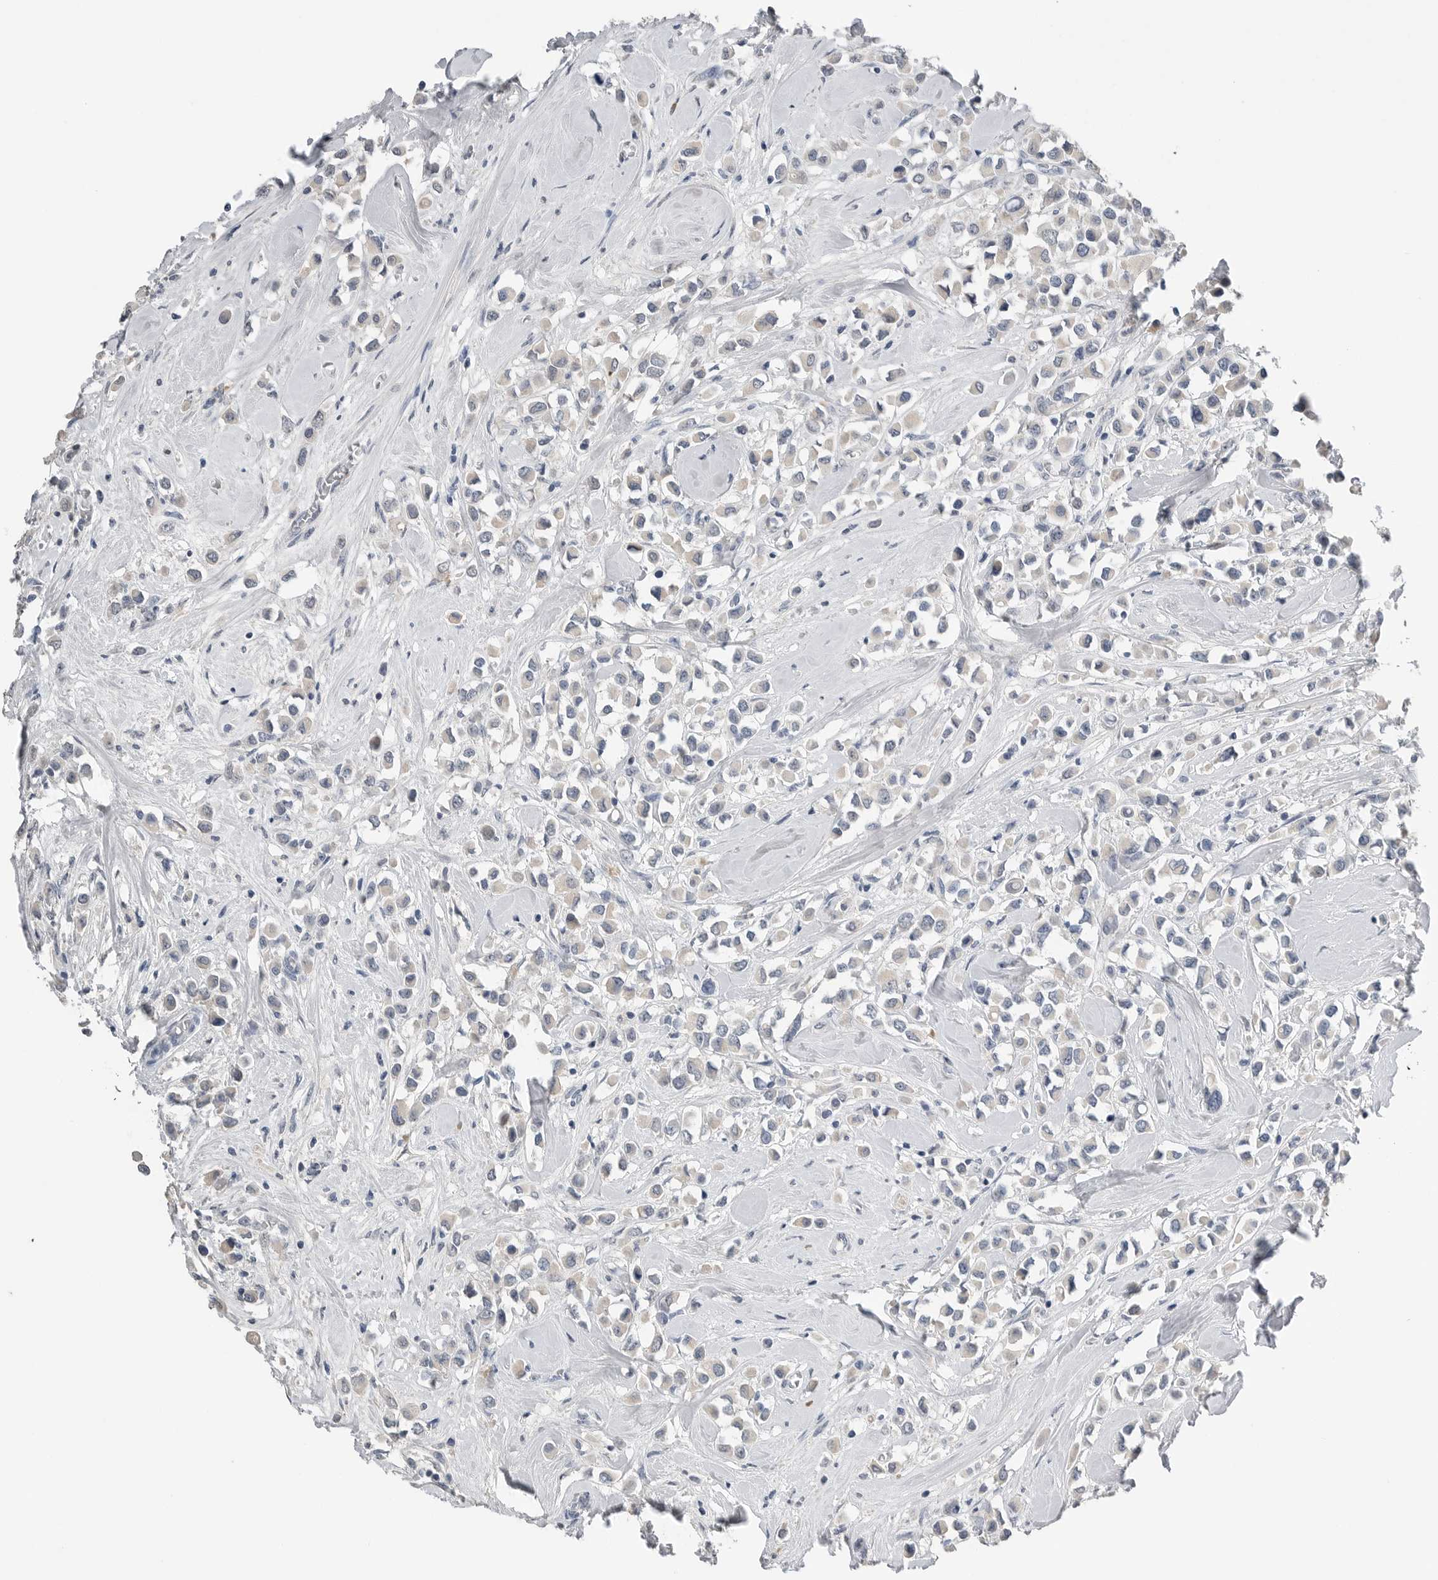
{"staining": {"intensity": "negative", "quantity": "none", "location": "none"}, "tissue": "breast cancer", "cell_type": "Tumor cells", "image_type": "cancer", "snomed": [{"axis": "morphology", "description": "Duct carcinoma"}, {"axis": "topography", "description": "Breast"}], "caption": "This is a histopathology image of immunohistochemistry (IHC) staining of breast infiltrating ductal carcinoma, which shows no expression in tumor cells.", "gene": "FABP6", "patient": {"sex": "female", "age": 61}}